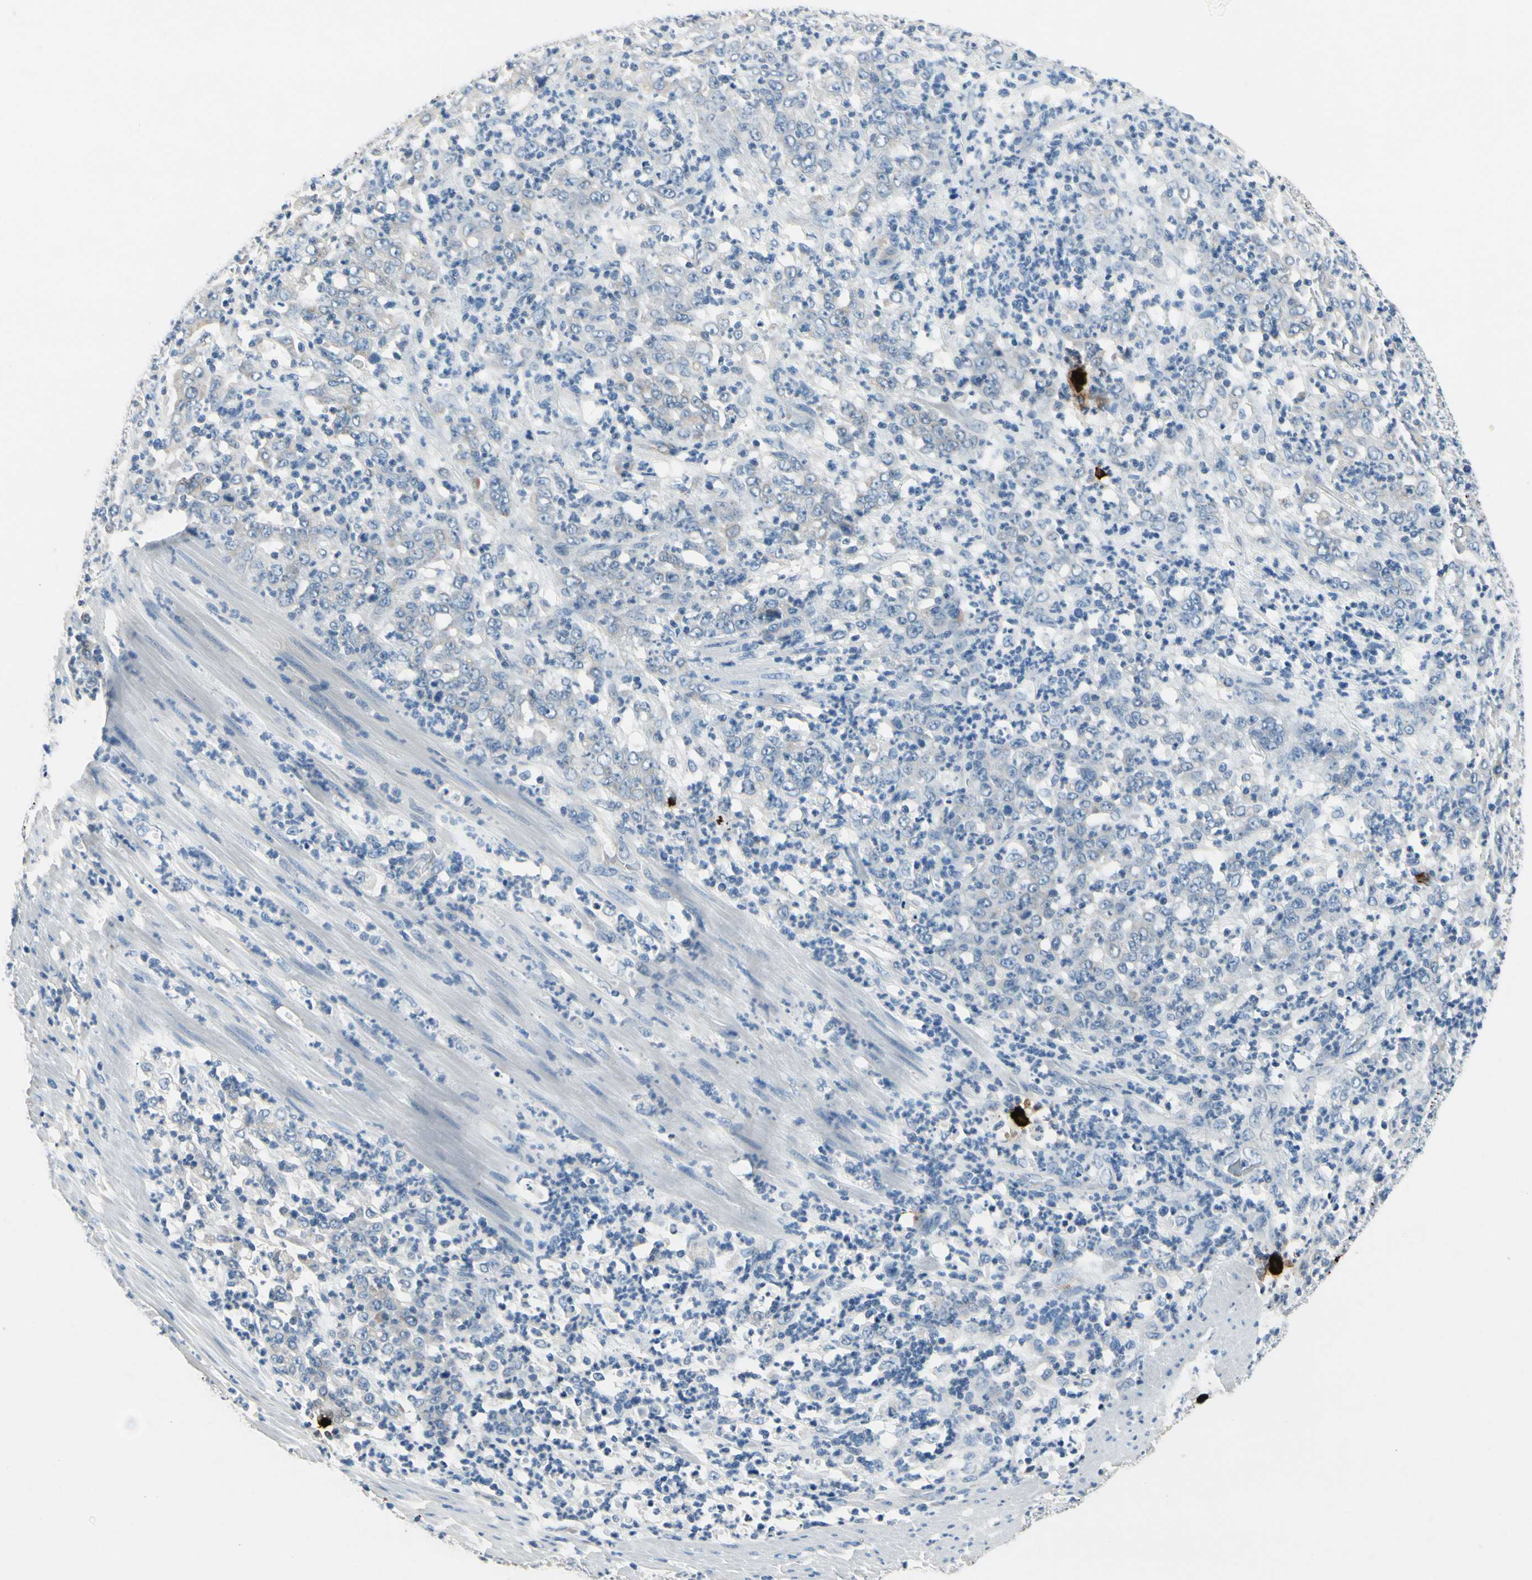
{"staining": {"intensity": "negative", "quantity": "none", "location": "none"}, "tissue": "stomach cancer", "cell_type": "Tumor cells", "image_type": "cancer", "snomed": [{"axis": "morphology", "description": "Adenocarcinoma, NOS"}, {"axis": "topography", "description": "Stomach, lower"}], "caption": "Immunohistochemistry photomicrograph of human stomach cancer stained for a protein (brown), which shows no expression in tumor cells.", "gene": "CPA3", "patient": {"sex": "female", "age": 71}}